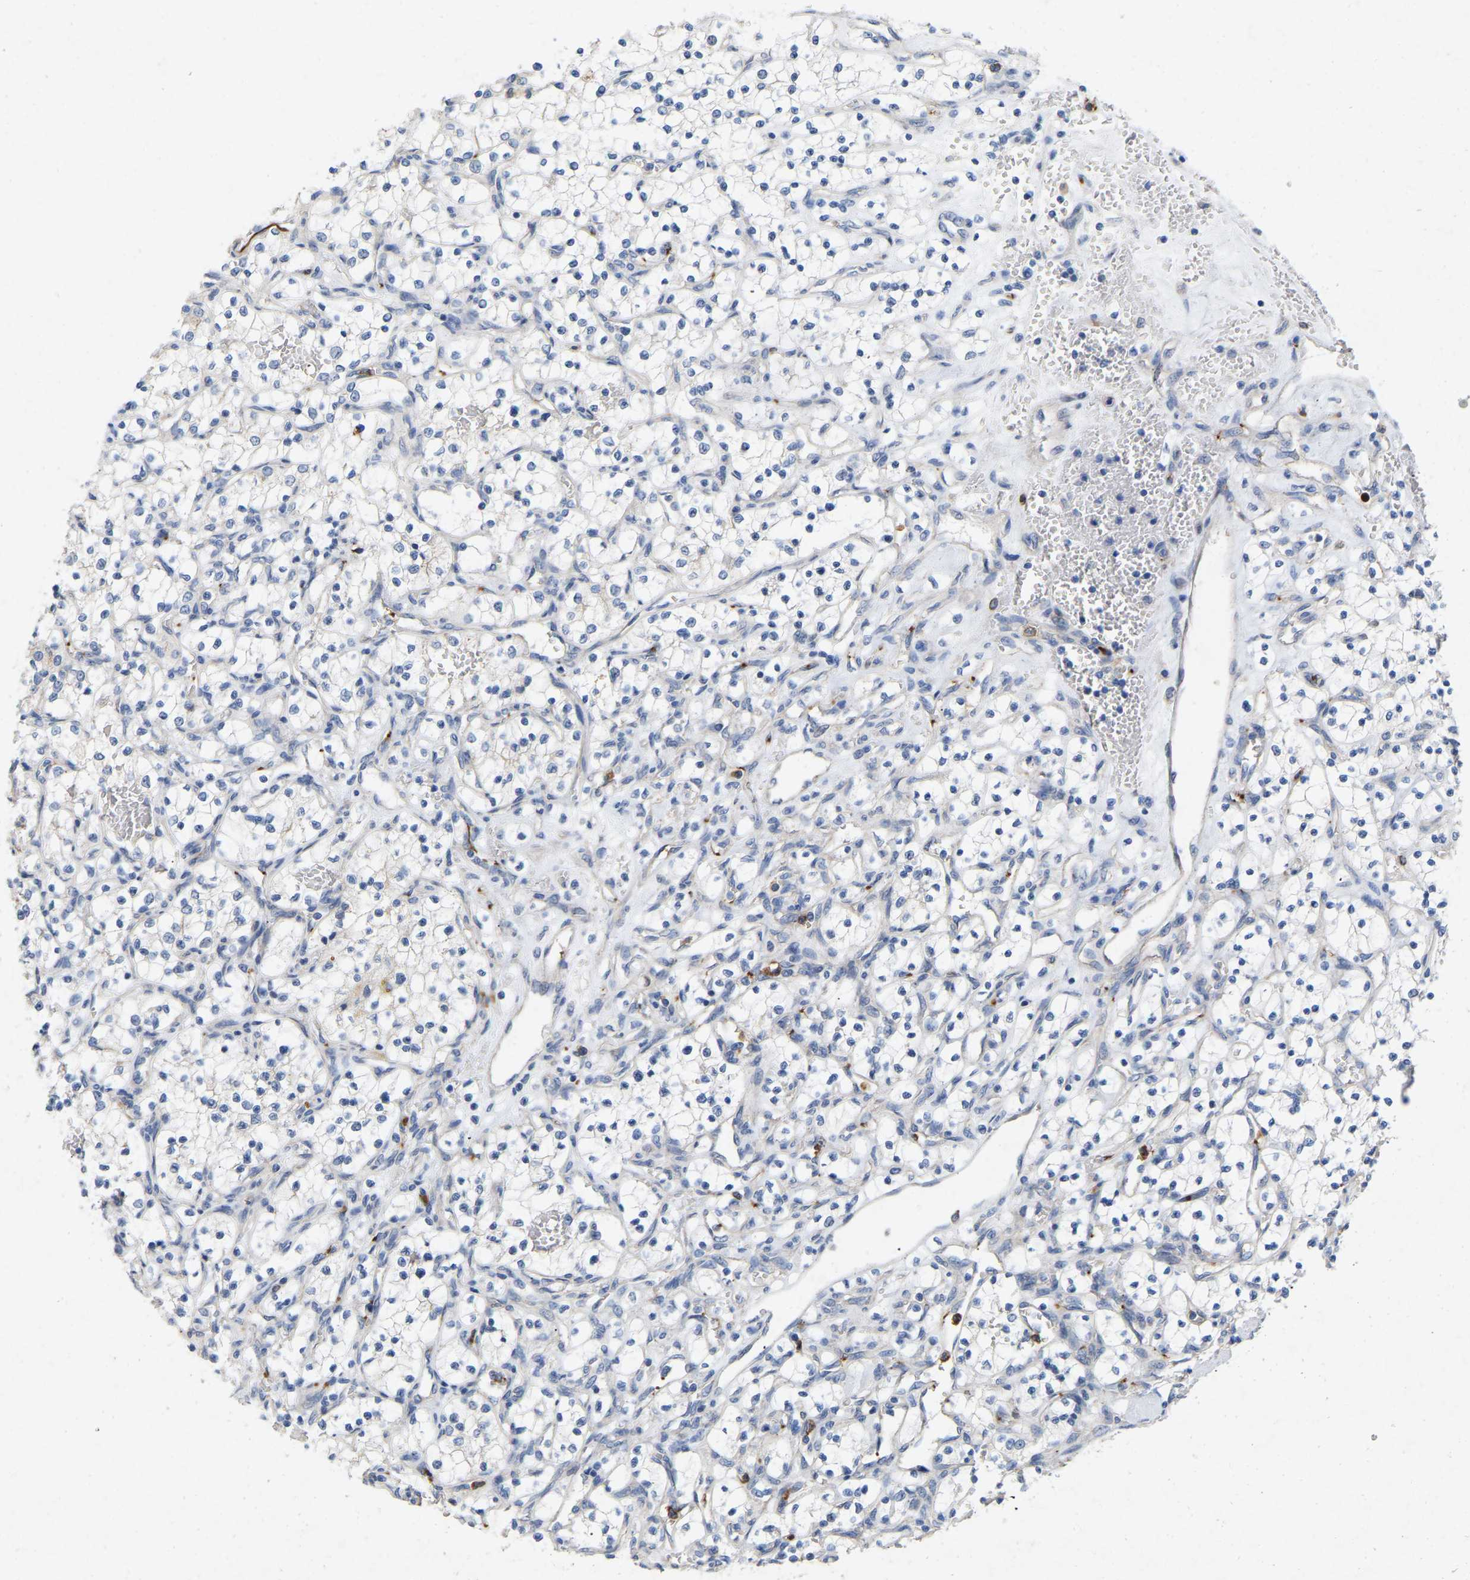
{"staining": {"intensity": "negative", "quantity": "none", "location": "none"}, "tissue": "renal cancer", "cell_type": "Tumor cells", "image_type": "cancer", "snomed": [{"axis": "morphology", "description": "Adenocarcinoma, NOS"}, {"axis": "topography", "description": "Kidney"}], "caption": "An immunohistochemistry image of renal cancer is shown. There is no staining in tumor cells of renal cancer. (DAB (3,3'-diaminobenzidine) immunohistochemistry (IHC), high magnification).", "gene": "RHEB", "patient": {"sex": "female", "age": 69}}